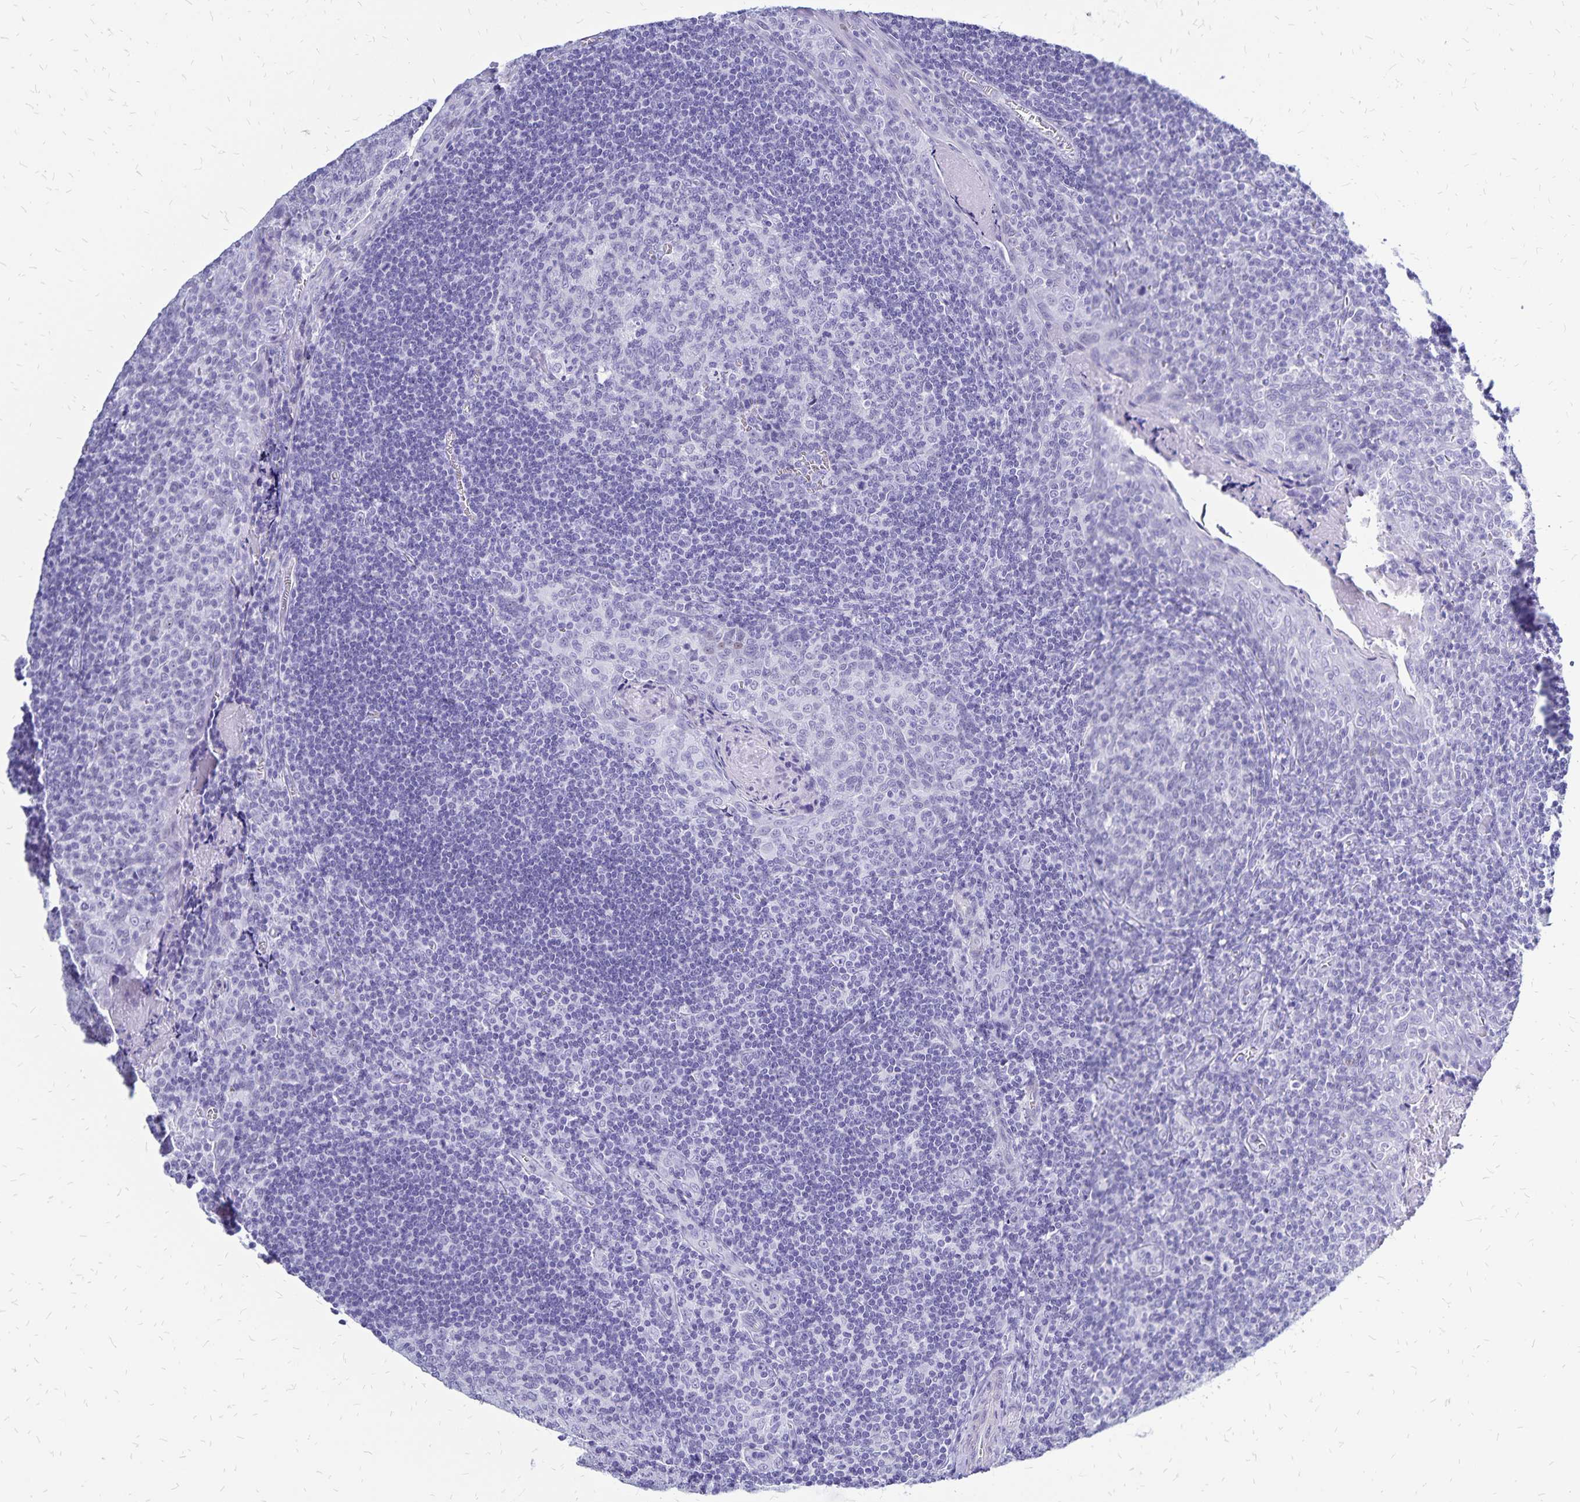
{"staining": {"intensity": "negative", "quantity": "none", "location": "none"}, "tissue": "tonsil", "cell_type": "Germinal center cells", "image_type": "normal", "snomed": [{"axis": "morphology", "description": "Normal tissue, NOS"}, {"axis": "morphology", "description": "Inflammation, NOS"}, {"axis": "topography", "description": "Tonsil"}], "caption": "Photomicrograph shows no significant protein positivity in germinal center cells of normal tonsil.", "gene": "HMGB3", "patient": {"sex": "female", "age": 31}}